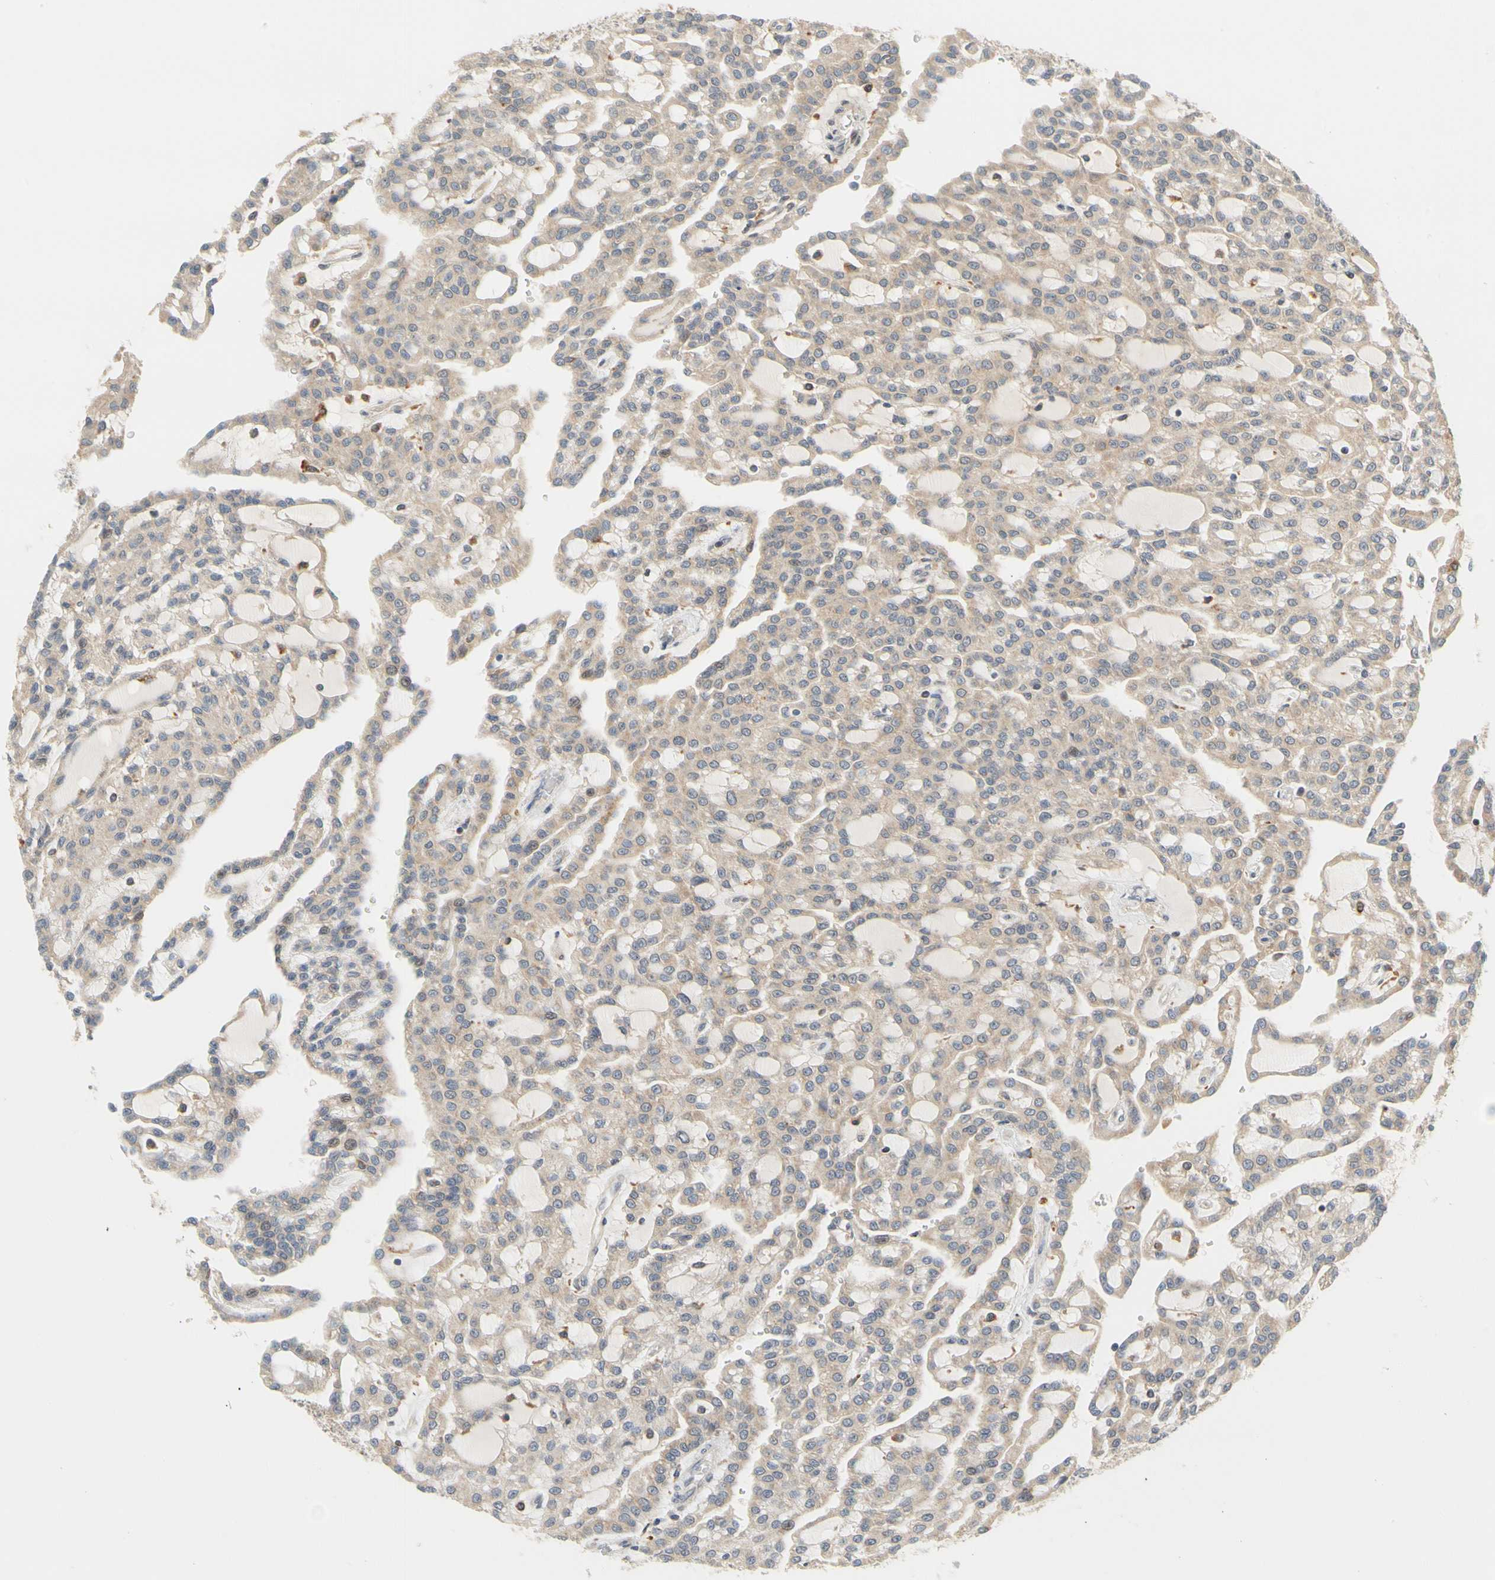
{"staining": {"intensity": "weak", "quantity": ">75%", "location": "cytoplasmic/membranous"}, "tissue": "renal cancer", "cell_type": "Tumor cells", "image_type": "cancer", "snomed": [{"axis": "morphology", "description": "Adenocarcinoma, NOS"}, {"axis": "topography", "description": "Kidney"}], "caption": "A brown stain shows weak cytoplasmic/membranous expression of a protein in renal cancer tumor cells.", "gene": "ANKHD1", "patient": {"sex": "male", "age": 63}}